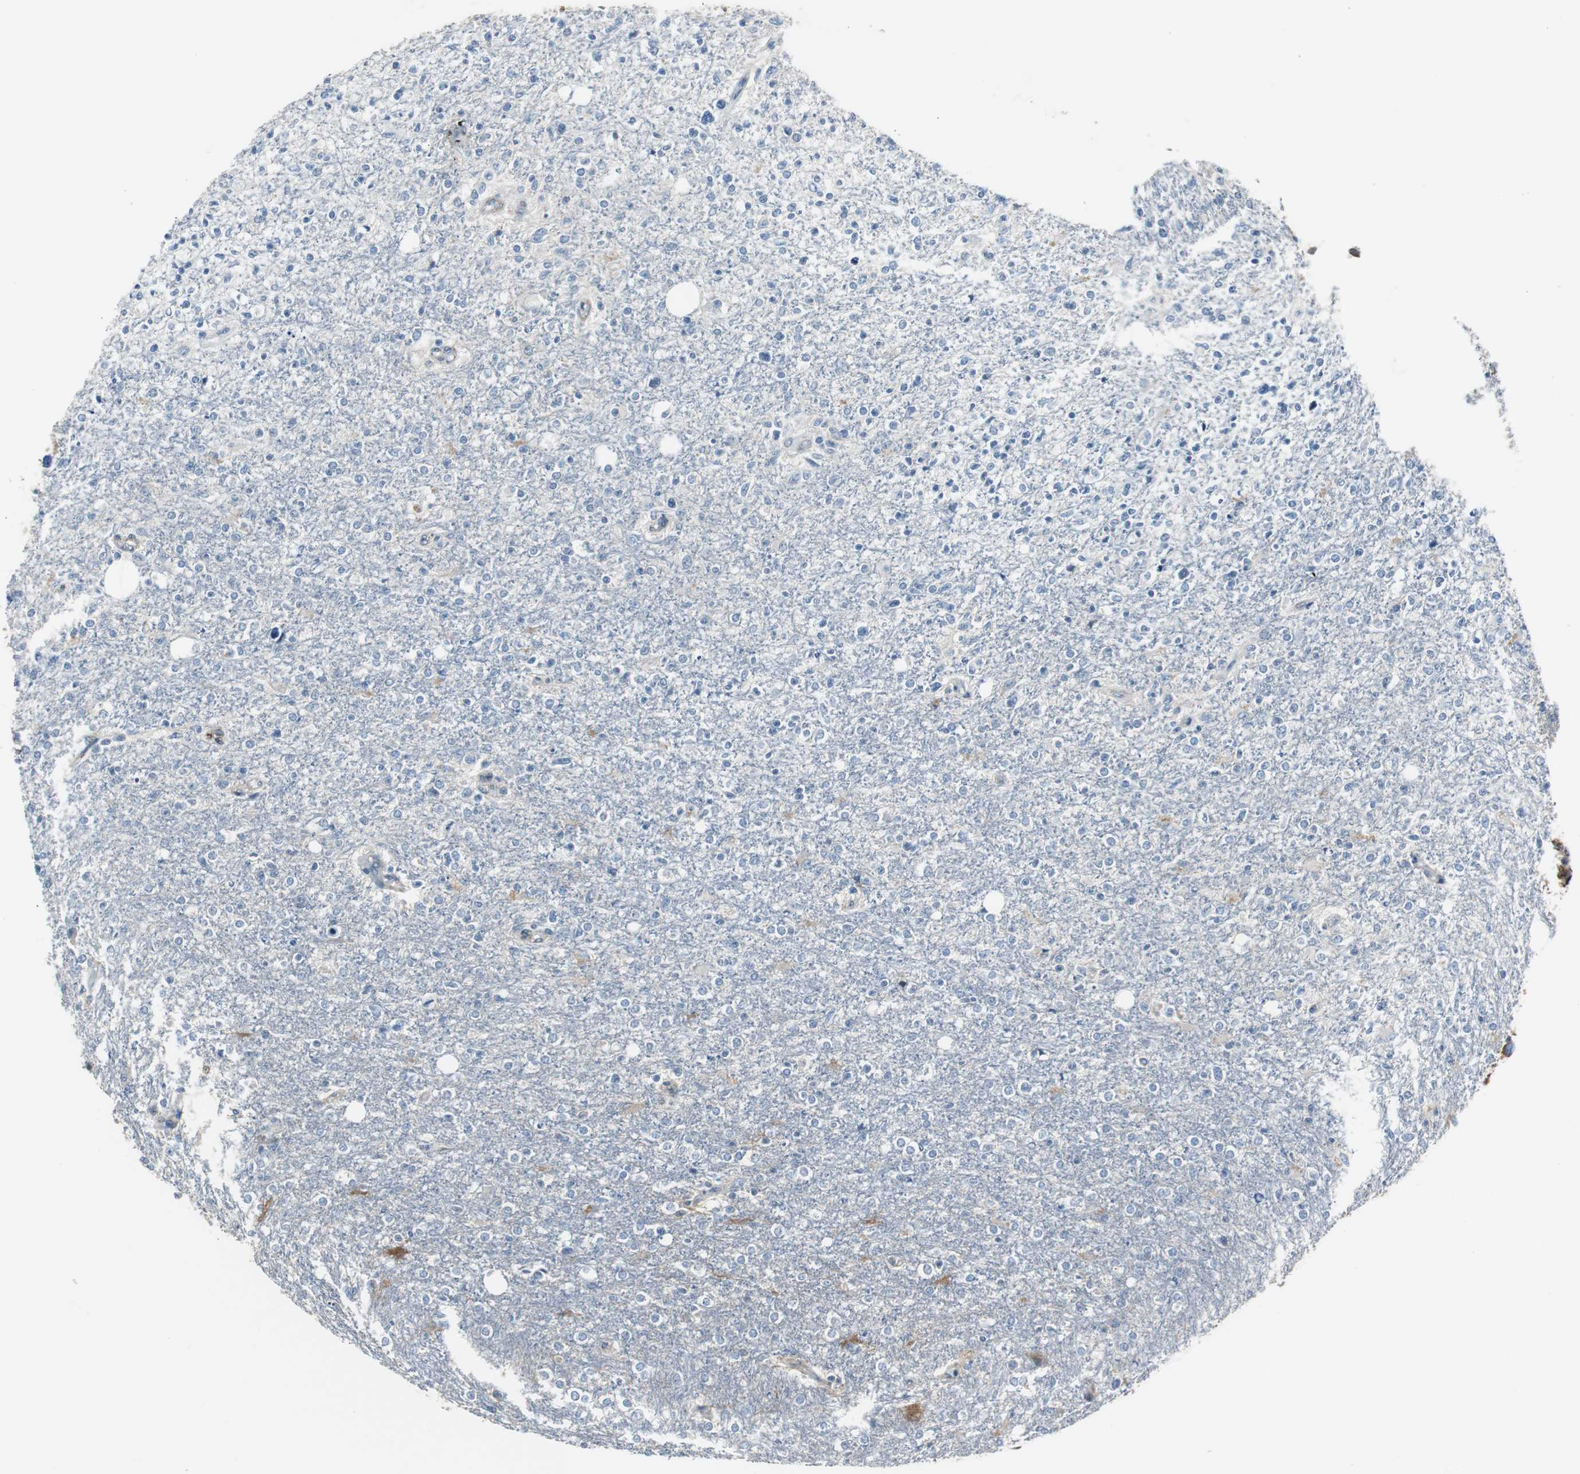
{"staining": {"intensity": "negative", "quantity": "none", "location": "none"}, "tissue": "glioma", "cell_type": "Tumor cells", "image_type": "cancer", "snomed": [{"axis": "morphology", "description": "Glioma, malignant, High grade"}, {"axis": "topography", "description": "Cerebral cortex"}], "caption": "Tumor cells are negative for protein expression in human malignant high-grade glioma.", "gene": "STXBP4", "patient": {"sex": "male", "age": 76}}